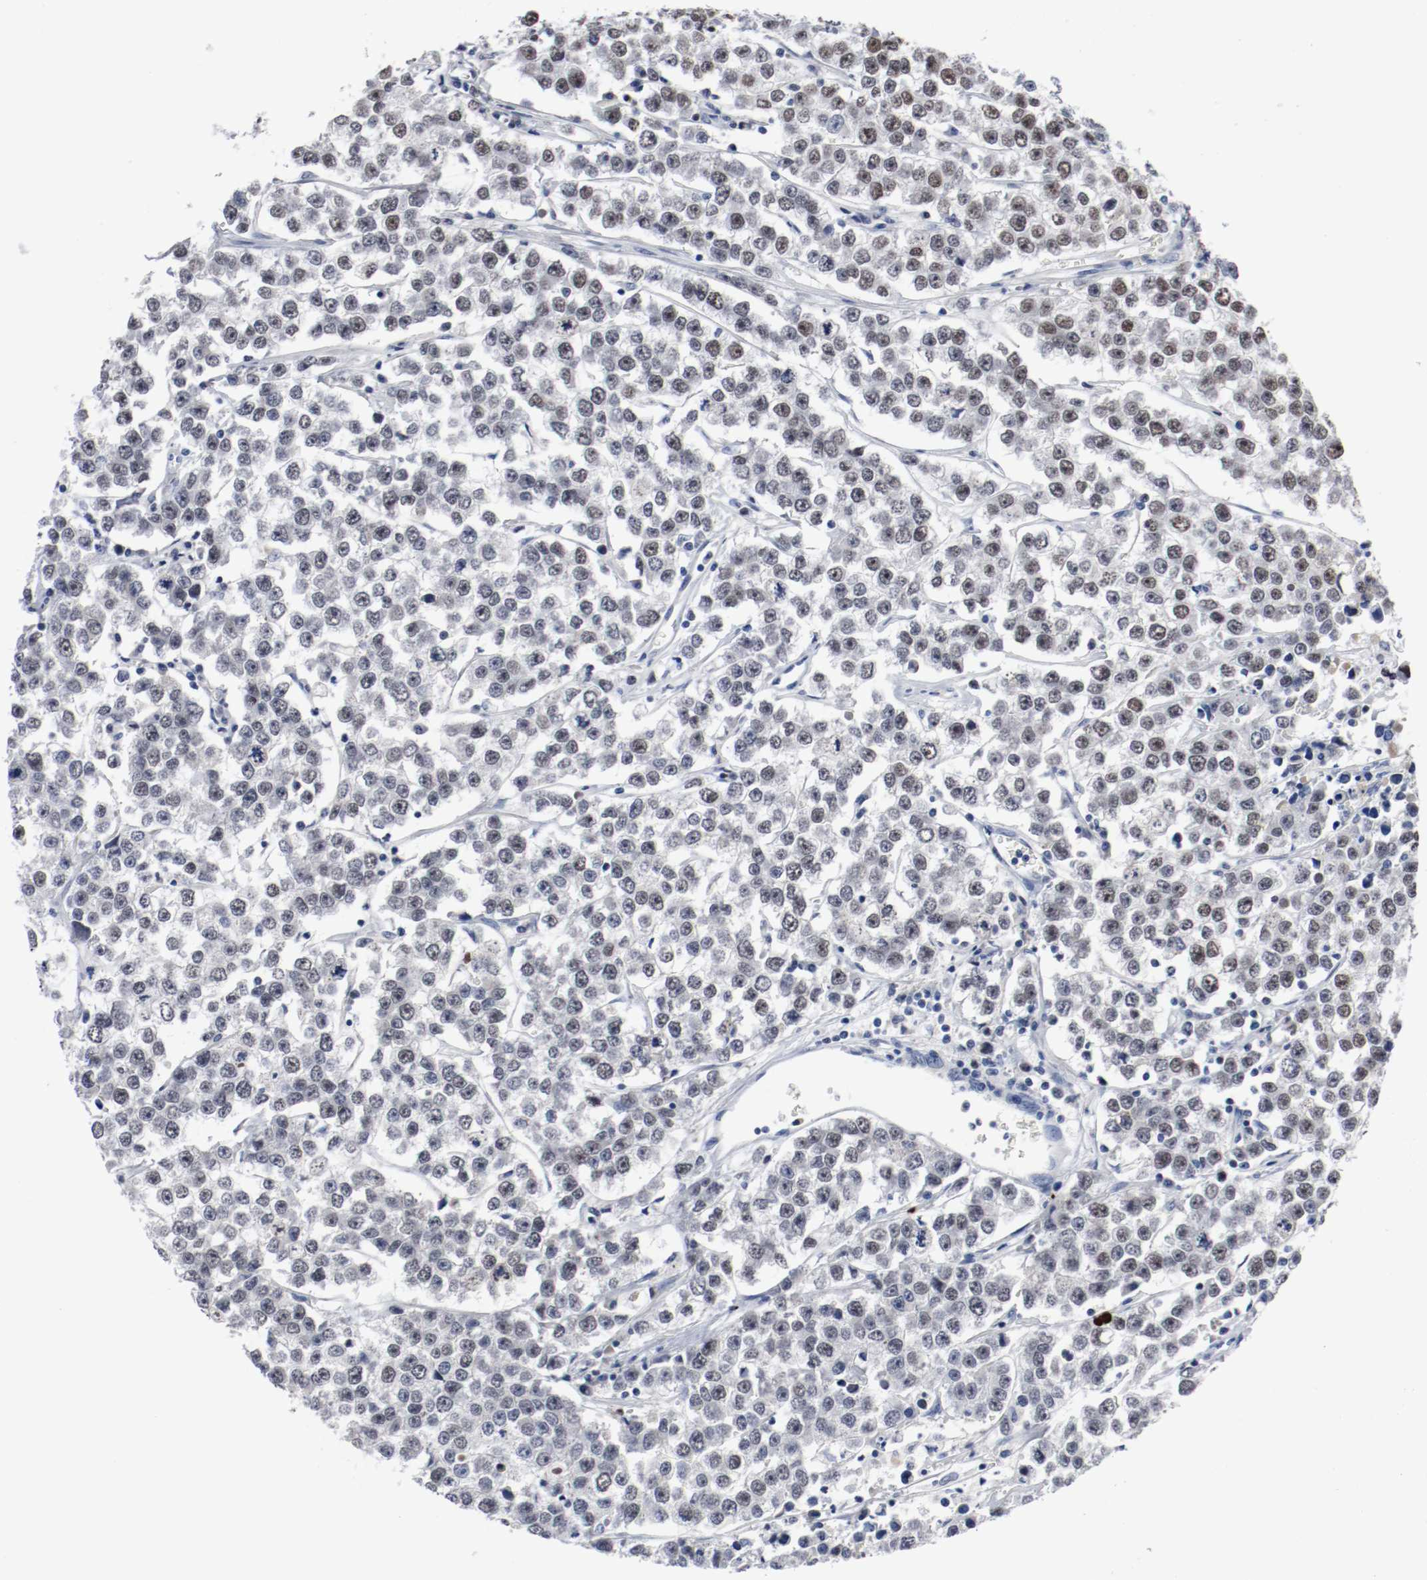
{"staining": {"intensity": "strong", "quantity": ">75%", "location": "nuclear"}, "tissue": "testis cancer", "cell_type": "Tumor cells", "image_type": "cancer", "snomed": [{"axis": "morphology", "description": "Seminoma, NOS"}, {"axis": "morphology", "description": "Carcinoma, Embryonal, NOS"}, {"axis": "topography", "description": "Testis"}], "caption": "A brown stain shows strong nuclear positivity of a protein in testis cancer (embryonal carcinoma) tumor cells. (IHC, brightfield microscopy, high magnification).", "gene": "MCM6", "patient": {"sex": "male", "age": 52}}